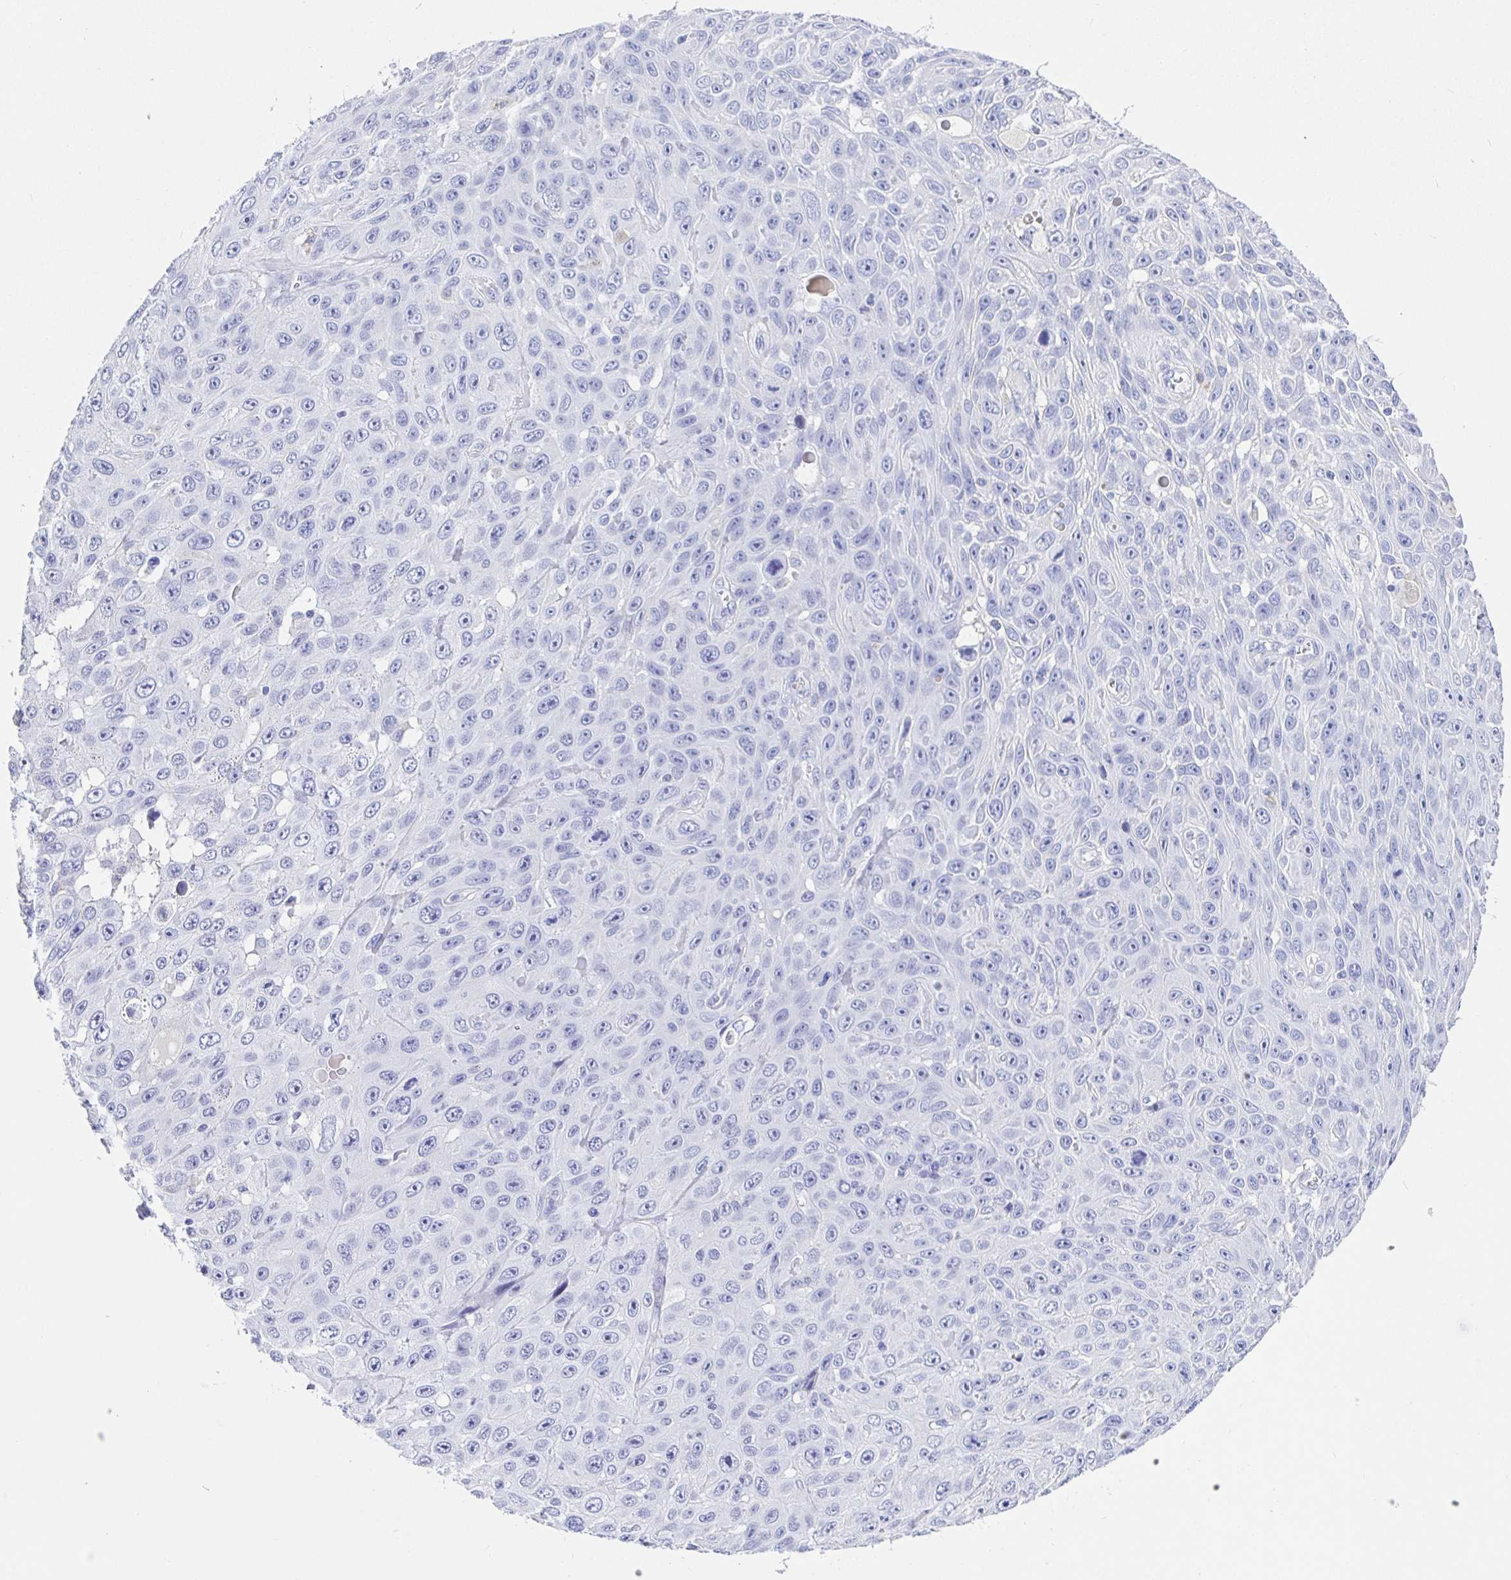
{"staining": {"intensity": "negative", "quantity": "none", "location": "none"}, "tissue": "skin cancer", "cell_type": "Tumor cells", "image_type": "cancer", "snomed": [{"axis": "morphology", "description": "Squamous cell carcinoma, NOS"}, {"axis": "topography", "description": "Skin"}], "caption": "Human squamous cell carcinoma (skin) stained for a protein using IHC reveals no staining in tumor cells.", "gene": "MAOA", "patient": {"sex": "male", "age": 82}}